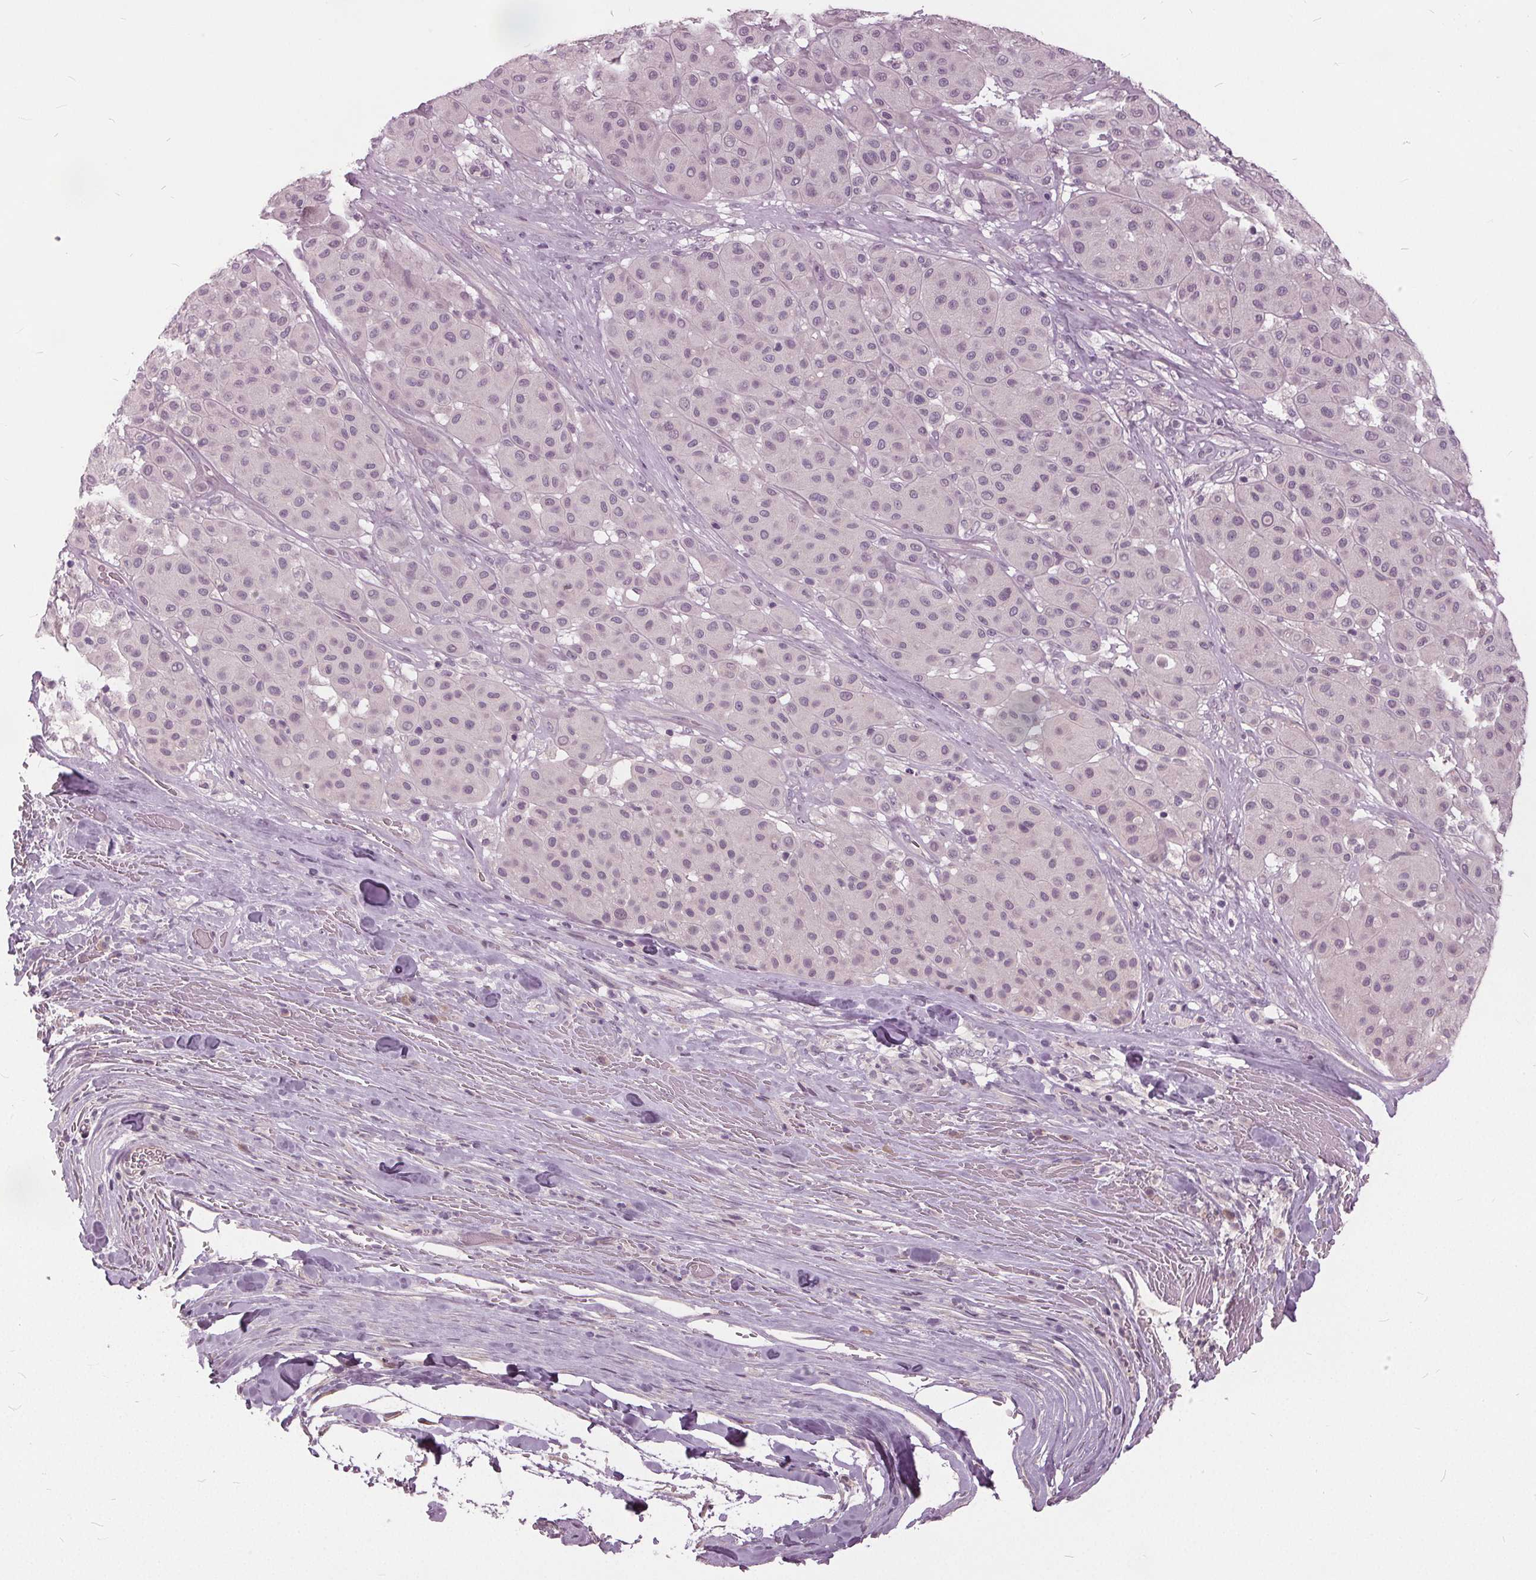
{"staining": {"intensity": "negative", "quantity": "none", "location": "none"}, "tissue": "melanoma", "cell_type": "Tumor cells", "image_type": "cancer", "snomed": [{"axis": "morphology", "description": "Malignant melanoma, Metastatic site"}, {"axis": "topography", "description": "Smooth muscle"}], "caption": "Malignant melanoma (metastatic site) was stained to show a protein in brown. There is no significant positivity in tumor cells.", "gene": "KLK13", "patient": {"sex": "male", "age": 41}}